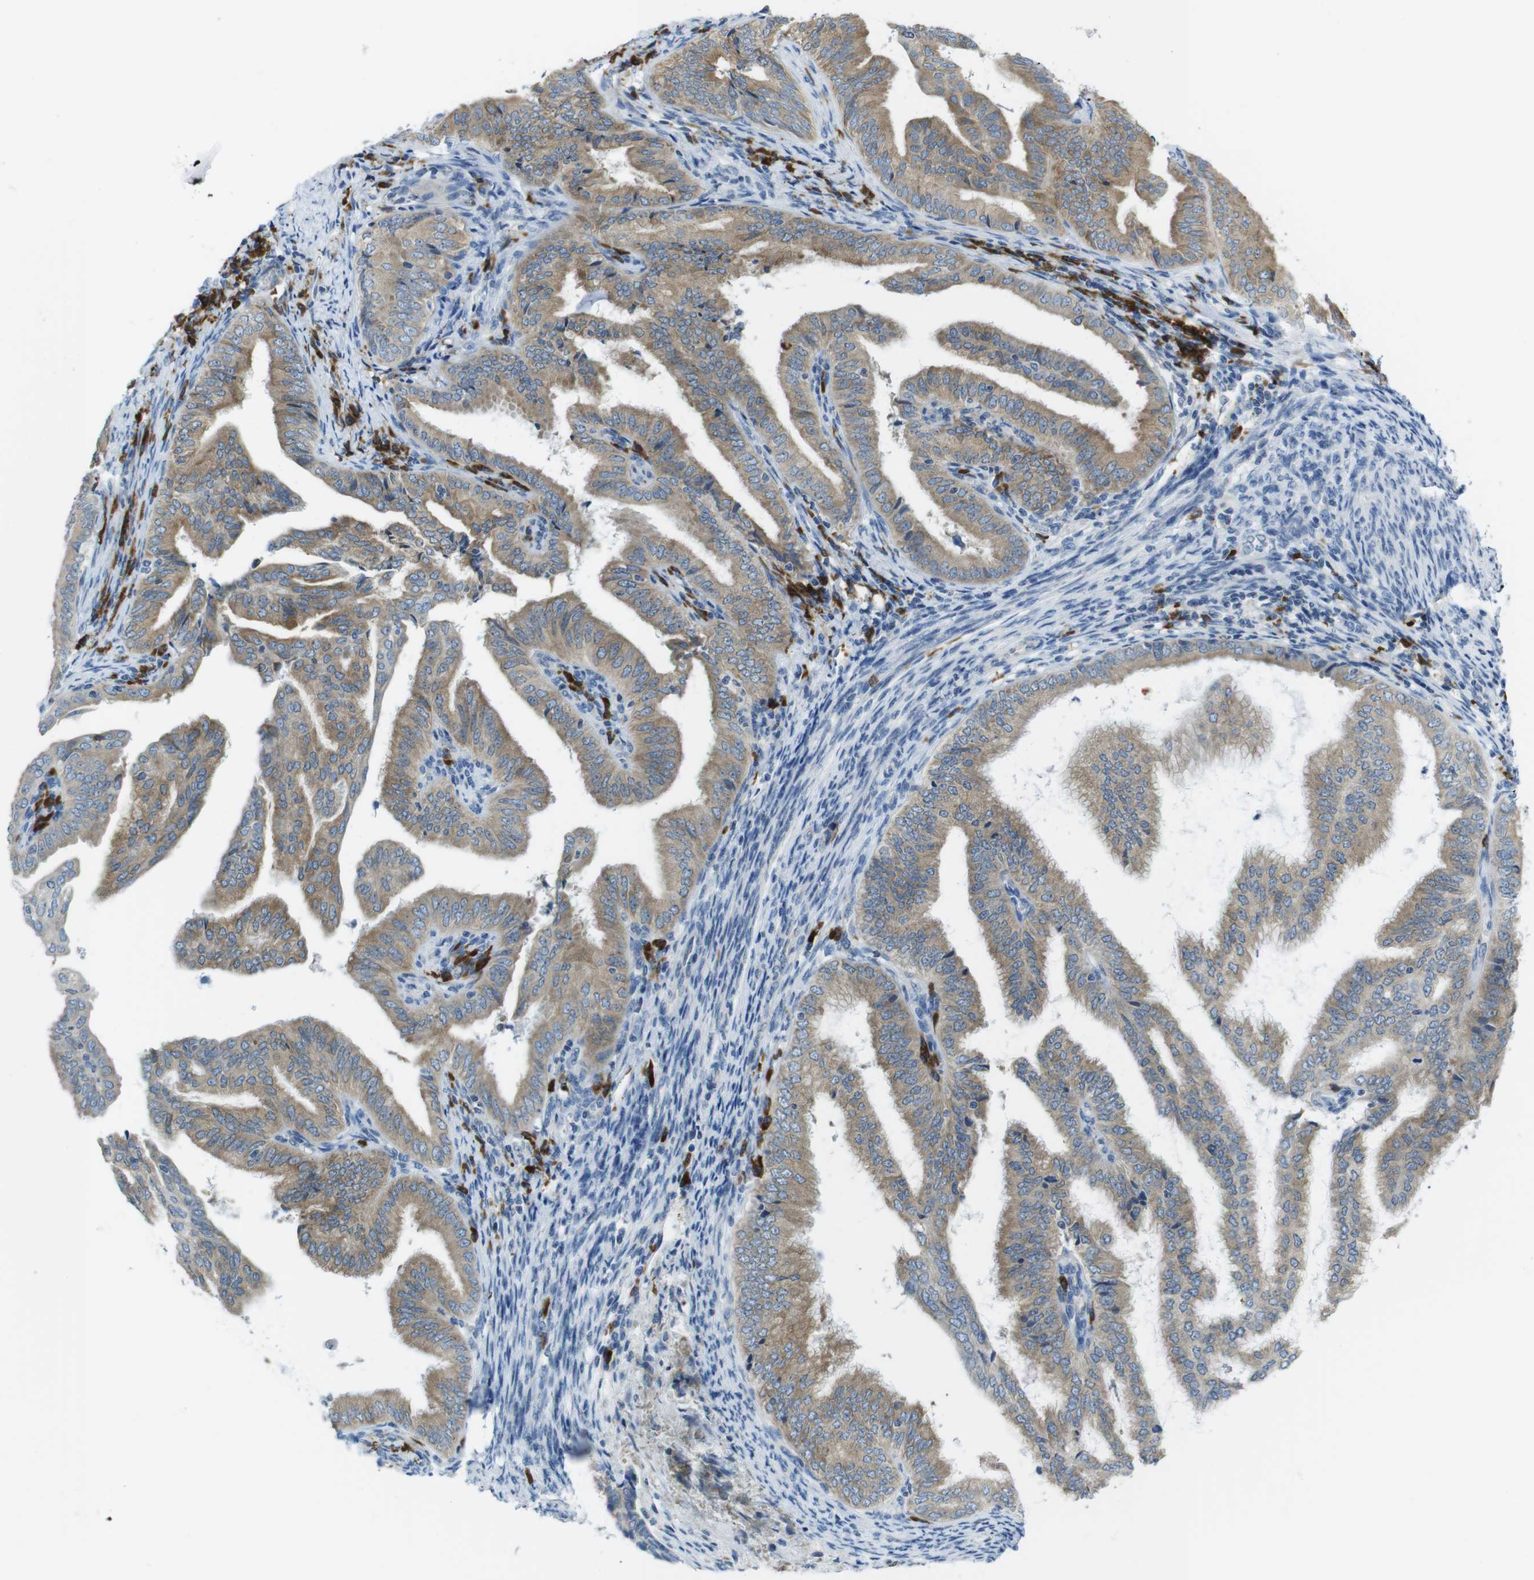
{"staining": {"intensity": "moderate", "quantity": ">75%", "location": "cytoplasmic/membranous"}, "tissue": "endometrial cancer", "cell_type": "Tumor cells", "image_type": "cancer", "snomed": [{"axis": "morphology", "description": "Adenocarcinoma, NOS"}, {"axis": "topography", "description": "Endometrium"}], "caption": "Endometrial adenocarcinoma stained for a protein (brown) displays moderate cytoplasmic/membranous positive expression in approximately >75% of tumor cells.", "gene": "CLPTM1L", "patient": {"sex": "female", "age": 58}}